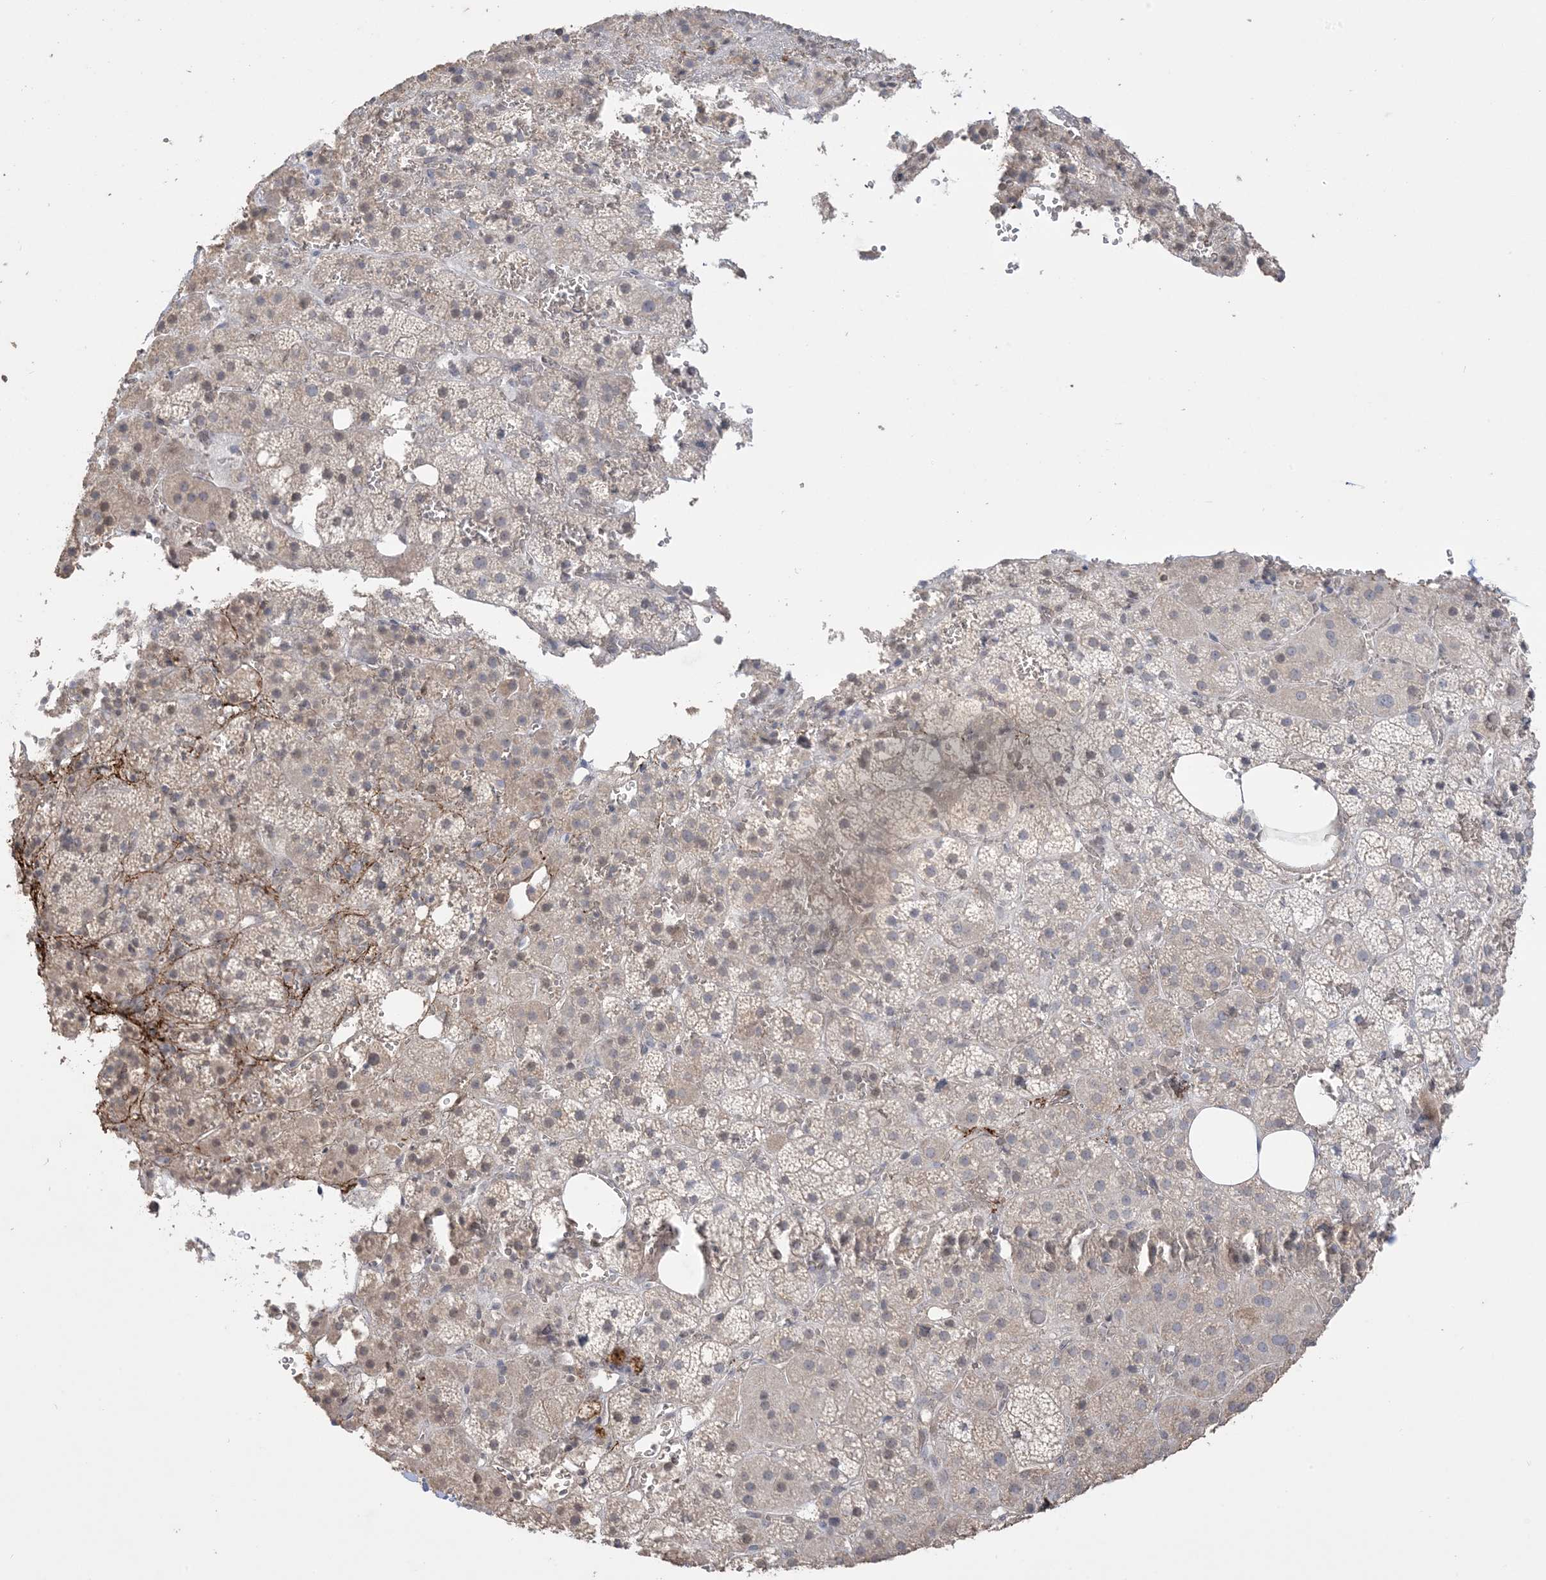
{"staining": {"intensity": "weak", "quantity": "25%-75%", "location": "cytoplasmic/membranous"}, "tissue": "adrenal gland", "cell_type": "Glandular cells", "image_type": "normal", "snomed": [{"axis": "morphology", "description": "Normal tissue, NOS"}, {"axis": "topography", "description": "Adrenal gland"}], "caption": "Immunohistochemistry (IHC) of normal adrenal gland reveals low levels of weak cytoplasmic/membranous staining in about 25%-75% of glandular cells. (Brightfield microscopy of DAB IHC at high magnification).", "gene": "XRN1", "patient": {"sex": "female", "age": 59}}